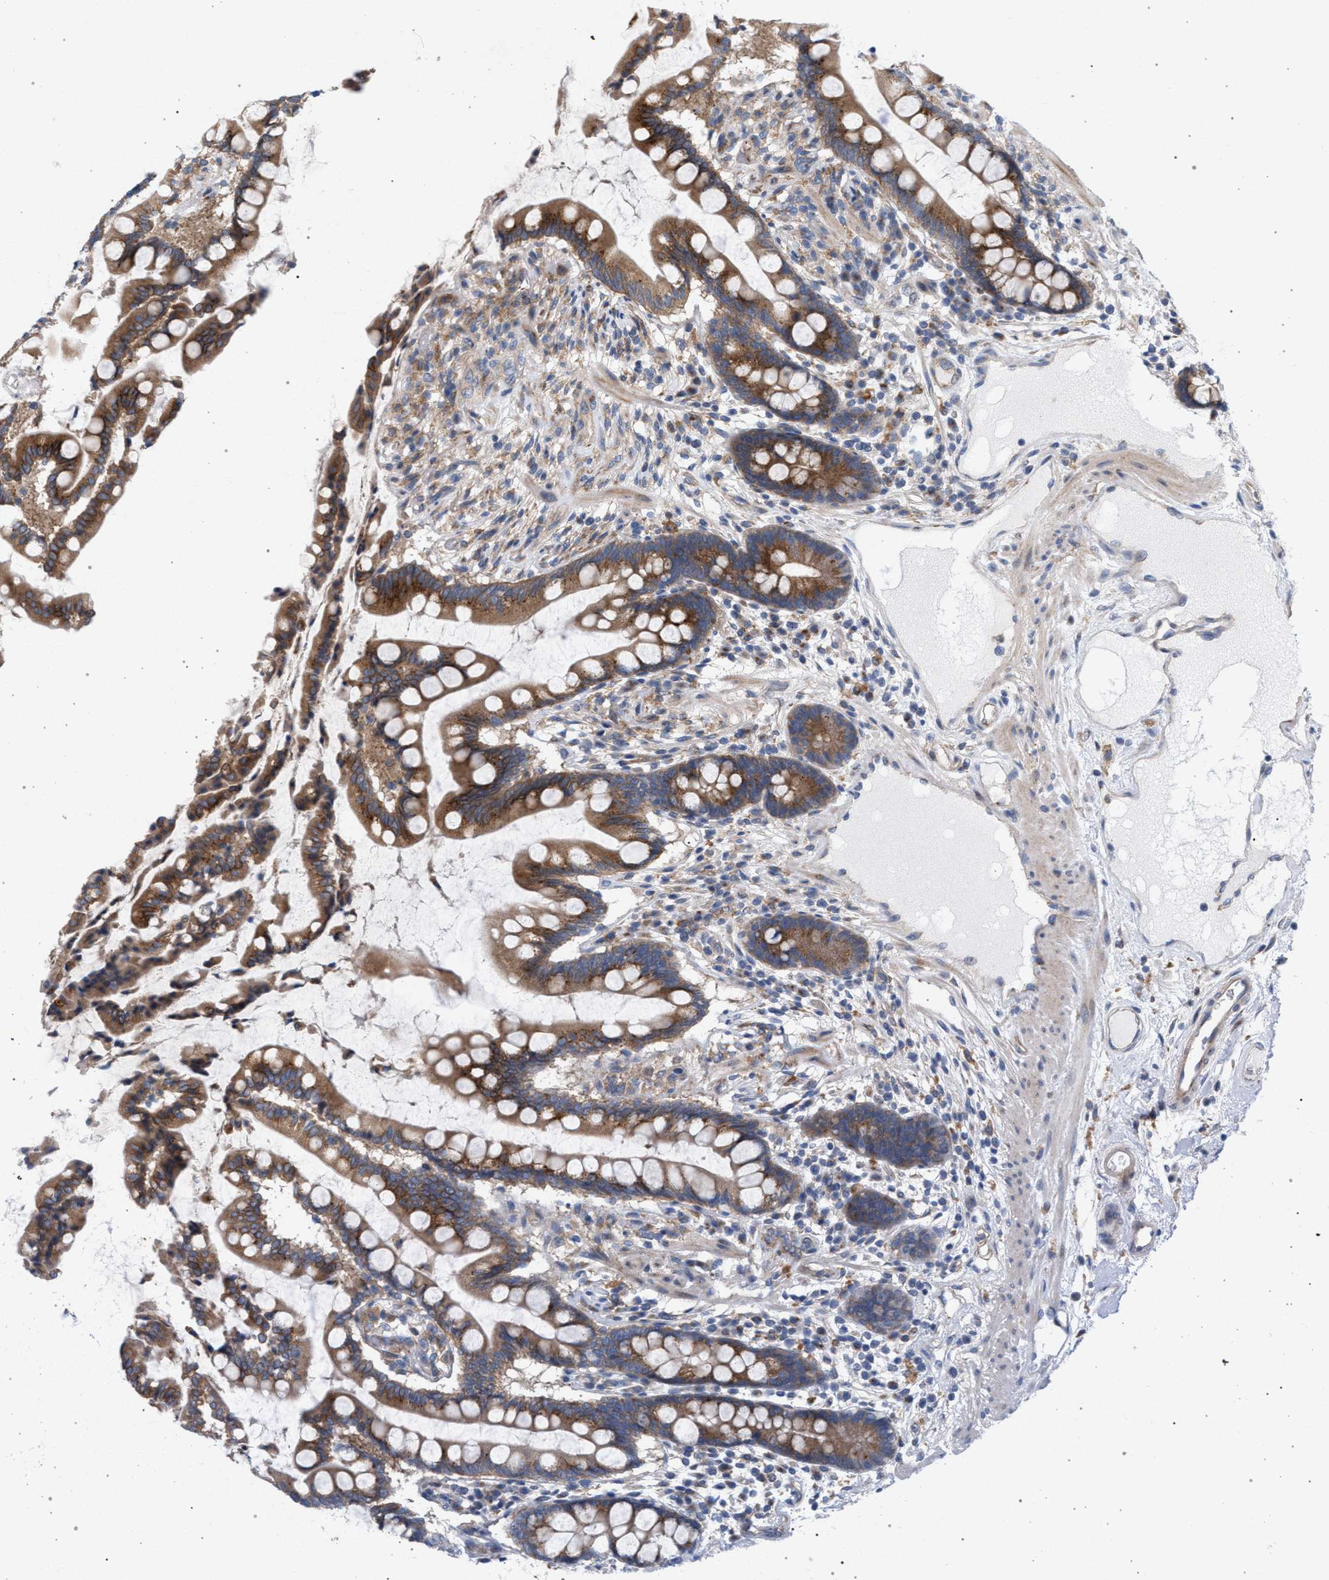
{"staining": {"intensity": "weak", "quantity": "<25%", "location": "cytoplasmic/membranous"}, "tissue": "colon", "cell_type": "Endothelial cells", "image_type": "normal", "snomed": [{"axis": "morphology", "description": "Normal tissue, NOS"}, {"axis": "topography", "description": "Colon"}], "caption": "This is a photomicrograph of immunohistochemistry staining of unremarkable colon, which shows no expression in endothelial cells. (Stains: DAB (3,3'-diaminobenzidine) immunohistochemistry with hematoxylin counter stain, Microscopy: brightfield microscopy at high magnification).", "gene": "MAMDC2", "patient": {"sex": "male", "age": 73}}